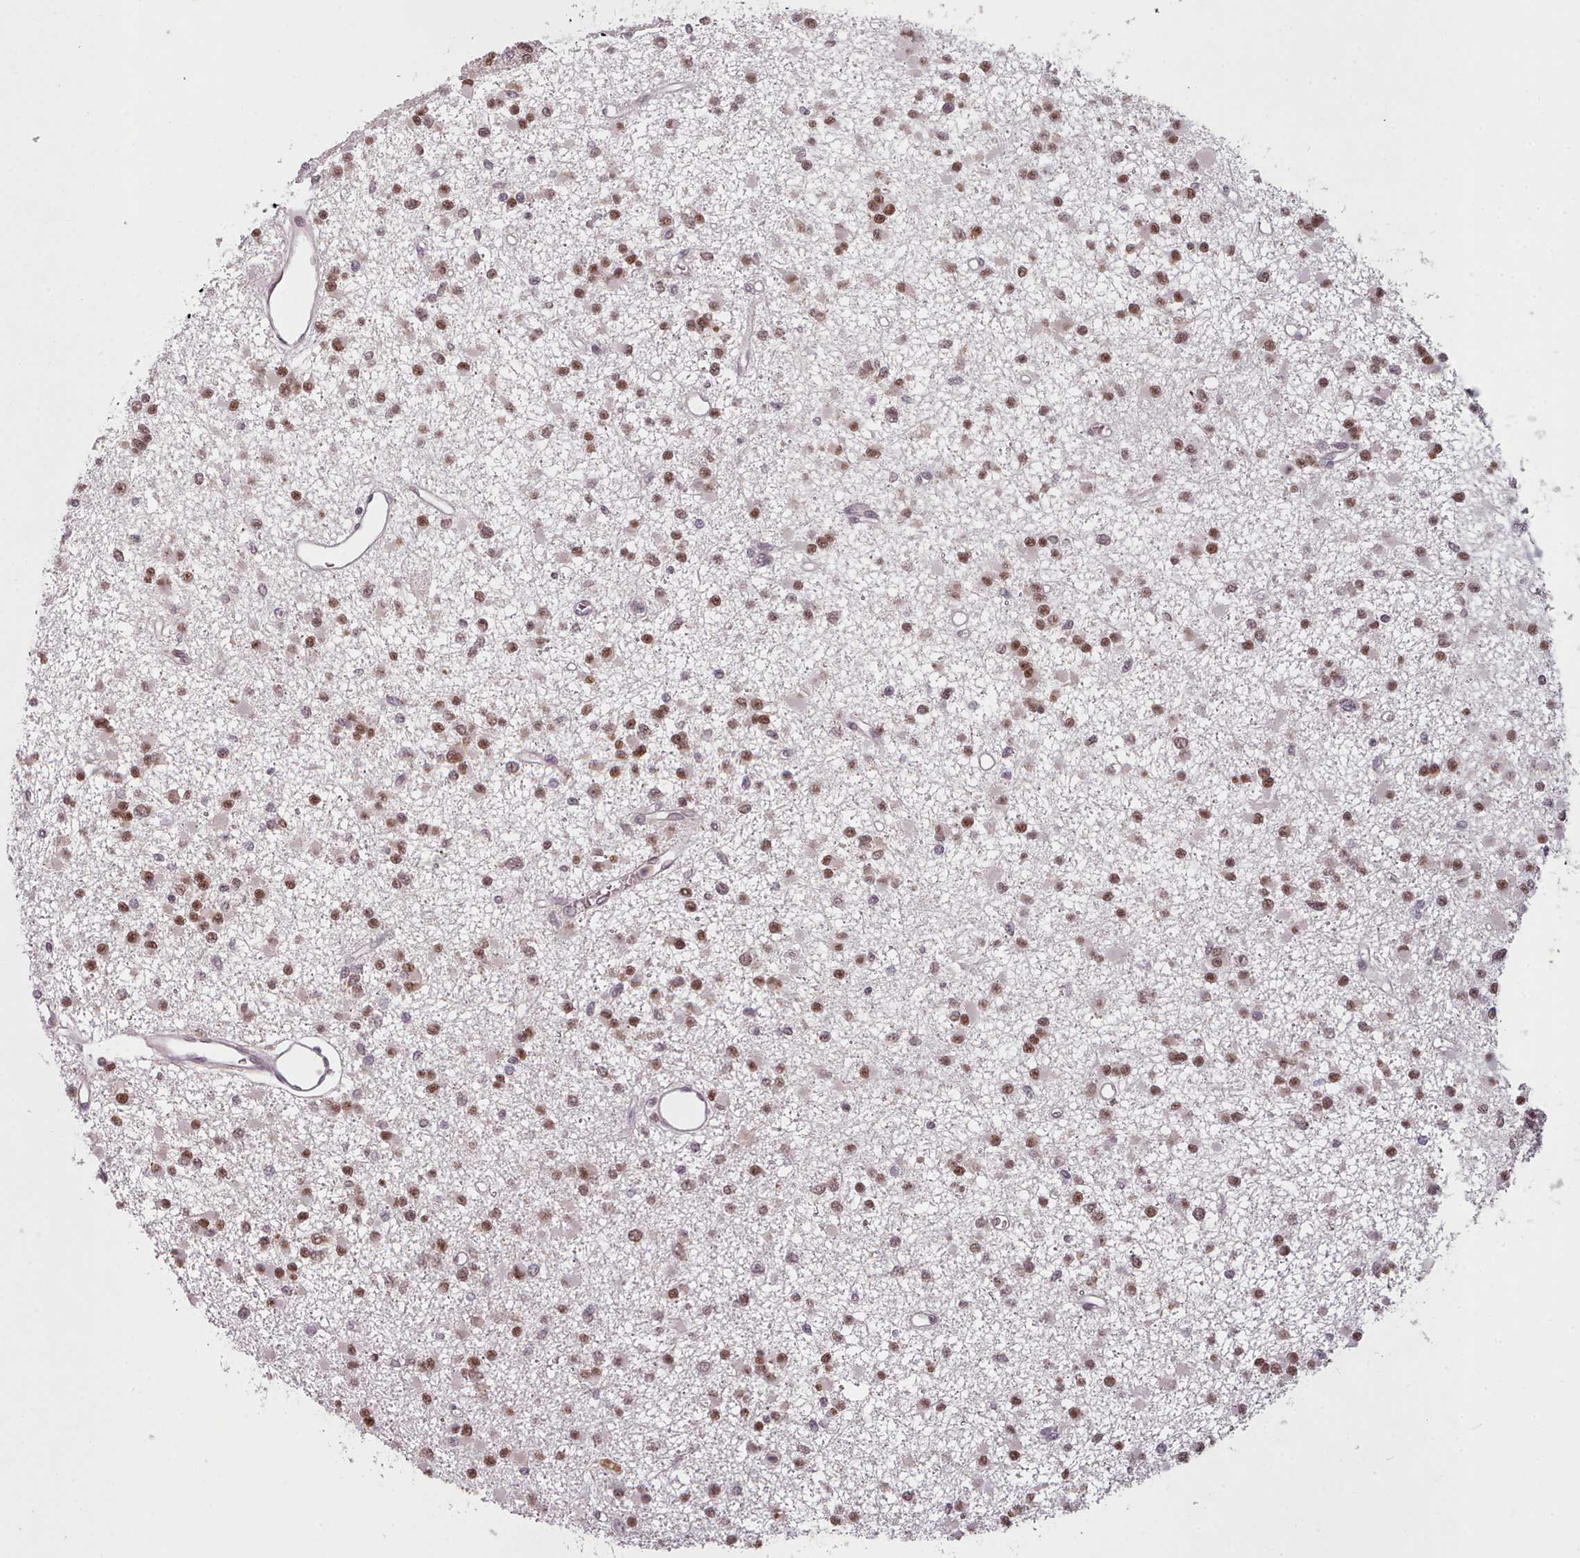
{"staining": {"intensity": "moderate", "quantity": ">75%", "location": "nuclear"}, "tissue": "glioma", "cell_type": "Tumor cells", "image_type": "cancer", "snomed": [{"axis": "morphology", "description": "Glioma, malignant, Low grade"}, {"axis": "topography", "description": "Brain"}], "caption": "Immunohistochemistry (IHC) histopathology image of human glioma stained for a protein (brown), which reveals medium levels of moderate nuclear staining in about >75% of tumor cells.", "gene": "SRSF9", "patient": {"sex": "female", "age": 22}}